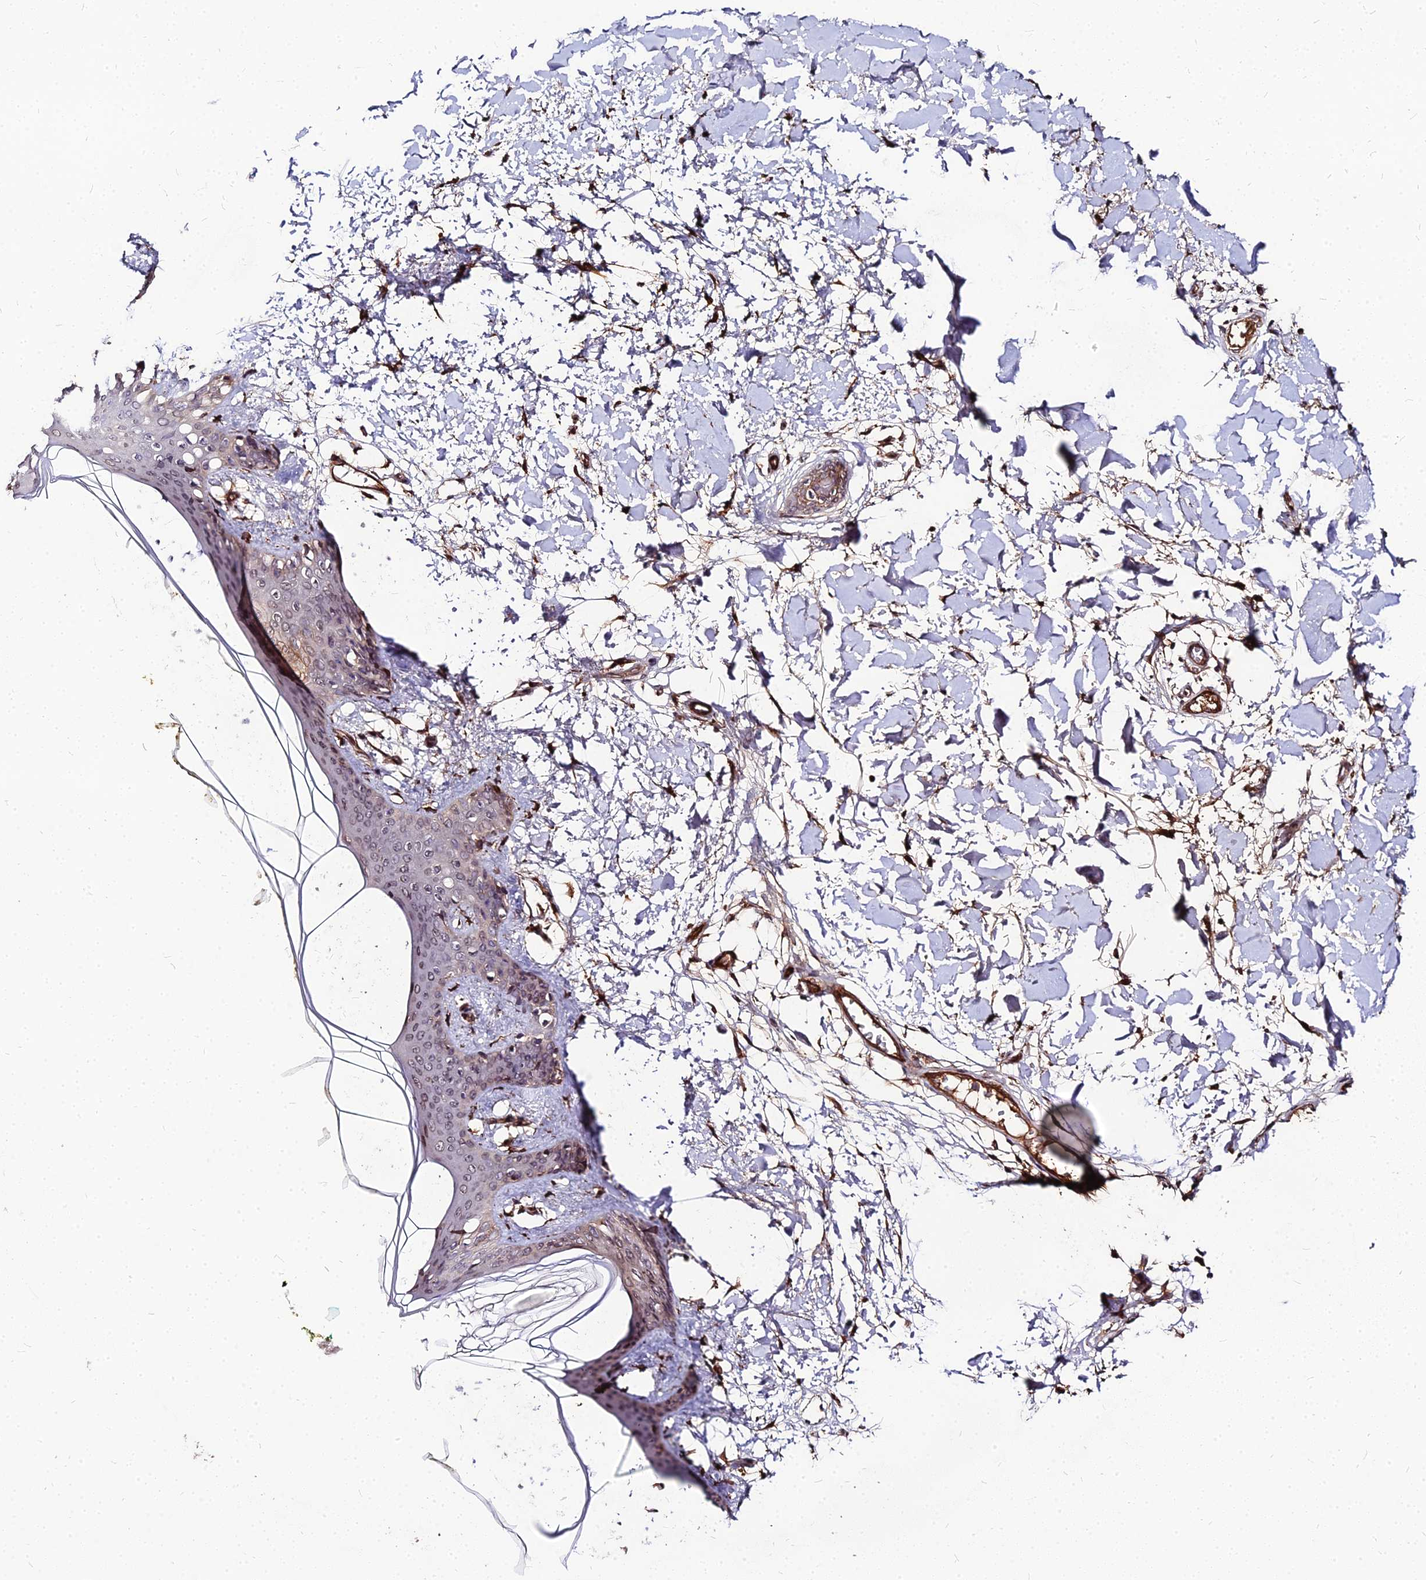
{"staining": {"intensity": "strong", "quantity": ">75%", "location": "cytoplasmic/membranous"}, "tissue": "skin", "cell_type": "Fibroblasts", "image_type": "normal", "snomed": [{"axis": "morphology", "description": "Normal tissue, NOS"}, {"axis": "topography", "description": "Skin"}], "caption": "Immunohistochemistry of normal human skin demonstrates high levels of strong cytoplasmic/membranous expression in about >75% of fibroblasts.", "gene": "PDE4D", "patient": {"sex": "female", "age": 34}}